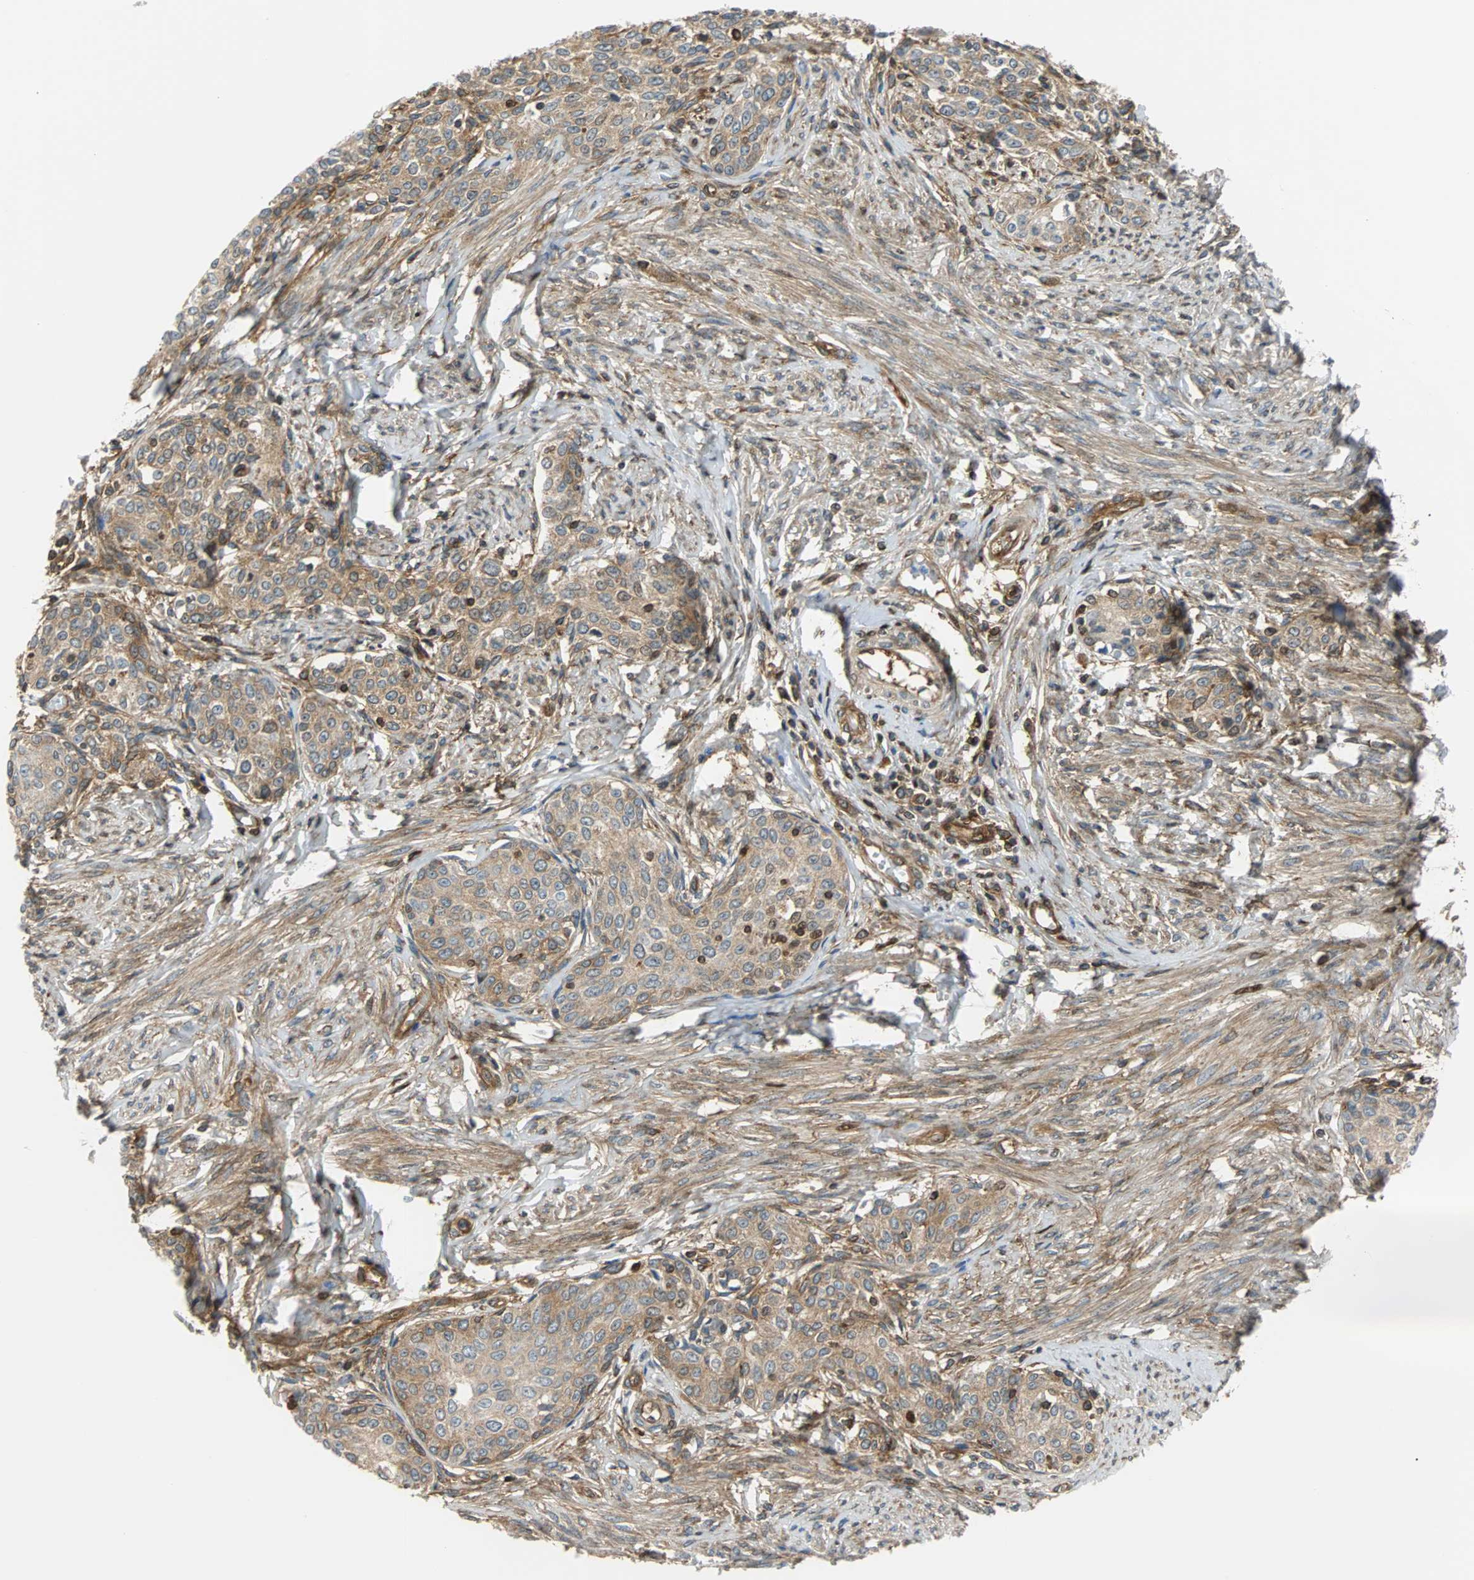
{"staining": {"intensity": "moderate", "quantity": ">75%", "location": "cytoplasmic/membranous"}, "tissue": "cervical cancer", "cell_type": "Tumor cells", "image_type": "cancer", "snomed": [{"axis": "morphology", "description": "Squamous cell carcinoma, NOS"}, {"axis": "morphology", "description": "Adenocarcinoma, NOS"}, {"axis": "topography", "description": "Cervix"}], "caption": "Immunohistochemical staining of cervical cancer displays moderate cytoplasmic/membranous protein staining in approximately >75% of tumor cells. The staining was performed using DAB (3,3'-diaminobenzidine) to visualize the protein expression in brown, while the nuclei were stained in blue with hematoxylin (Magnification: 20x).", "gene": "RELA", "patient": {"sex": "female", "age": 52}}